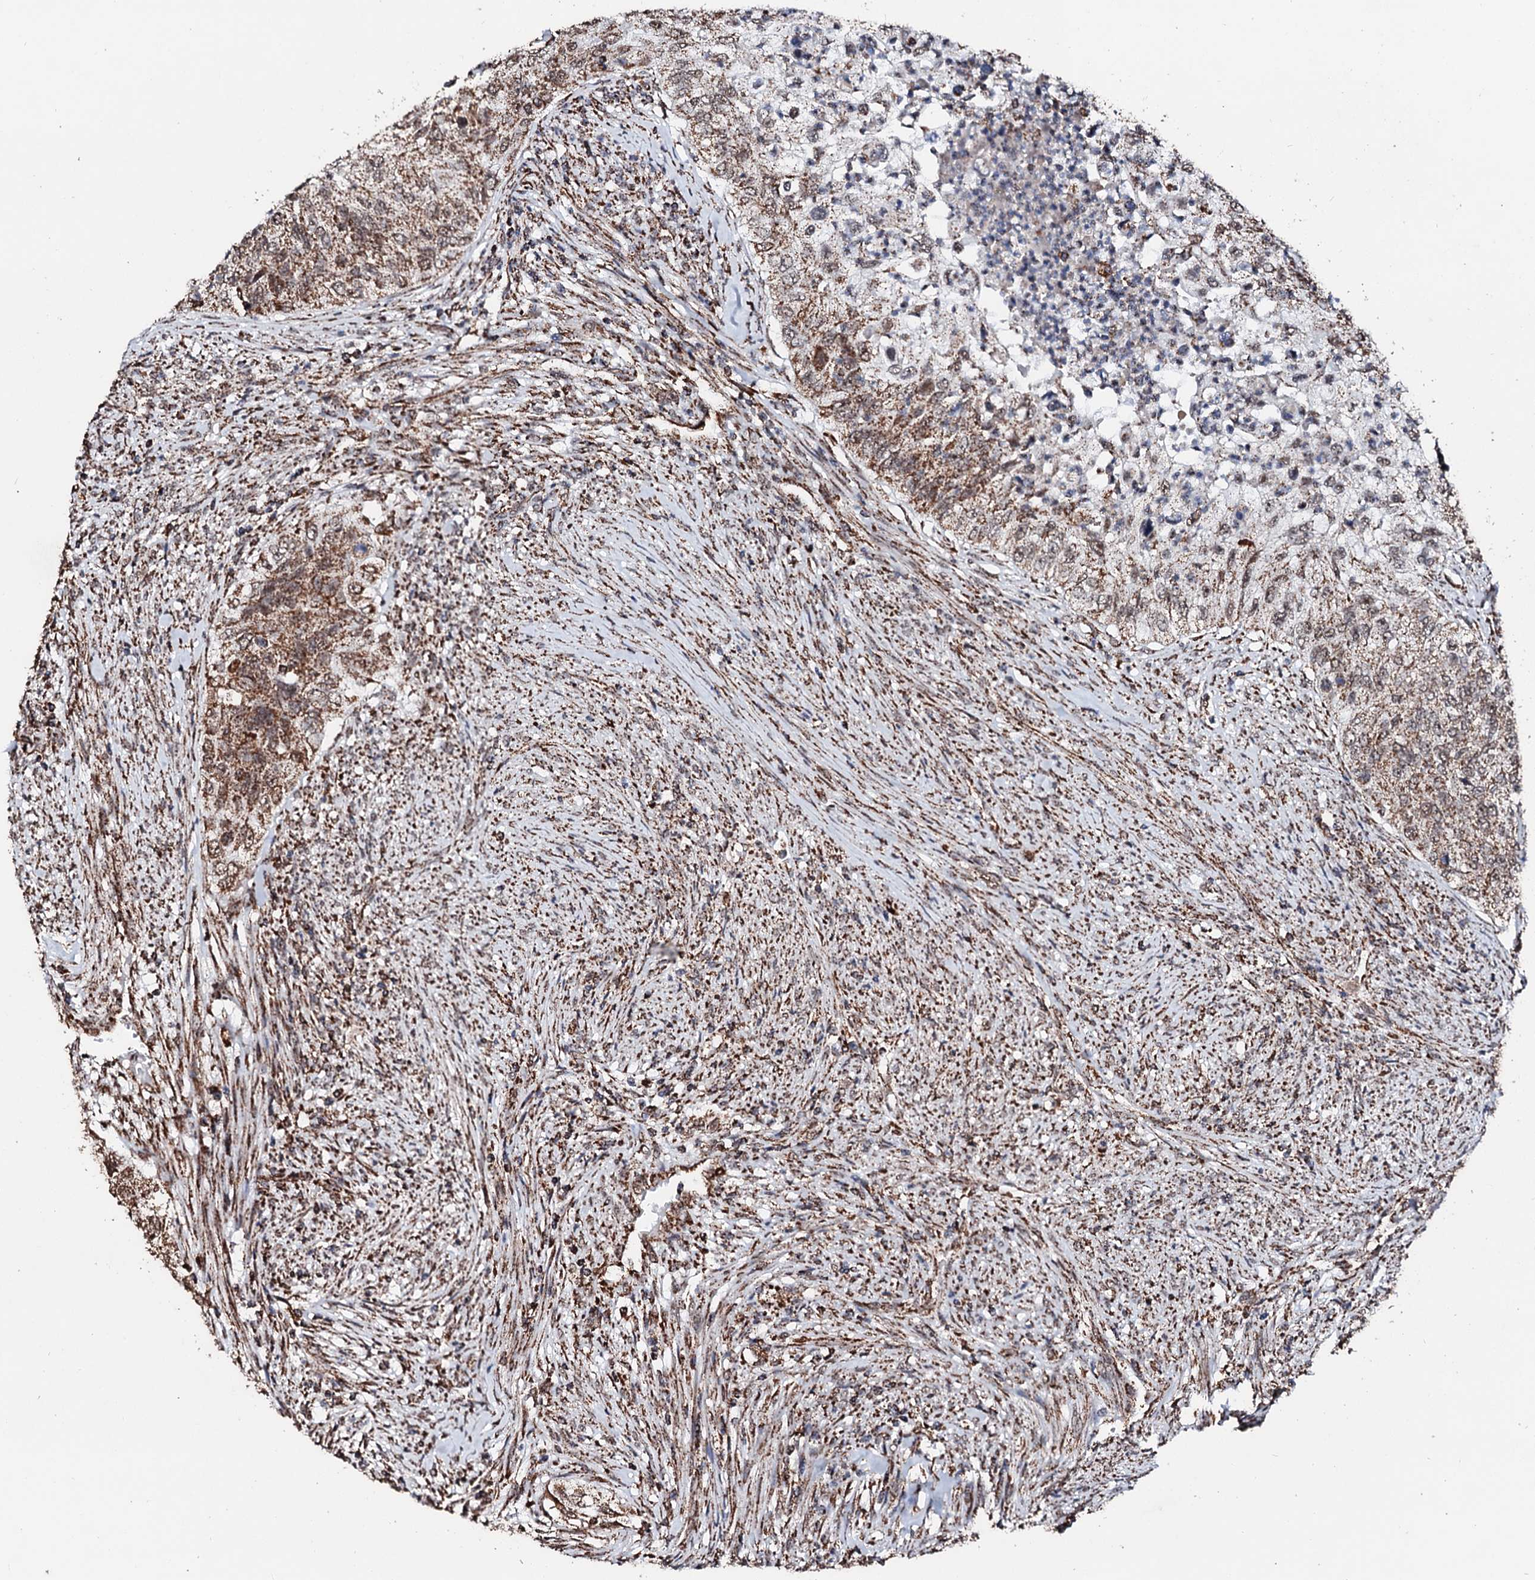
{"staining": {"intensity": "moderate", "quantity": ">75%", "location": "cytoplasmic/membranous"}, "tissue": "urothelial cancer", "cell_type": "Tumor cells", "image_type": "cancer", "snomed": [{"axis": "morphology", "description": "Urothelial carcinoma, High grade"}, {"axis": "topography", "description": "Urinary bladder"}], "caption": "Immunohistochemical staining of human urothelial carcinoma (high-grade) exhibits medium levels of moderate cytoplasmic/membranous staining in about >75% of tumor cells.", "gene": "SECISBP2L", "patient": {"sex": "female", "age": 60}}